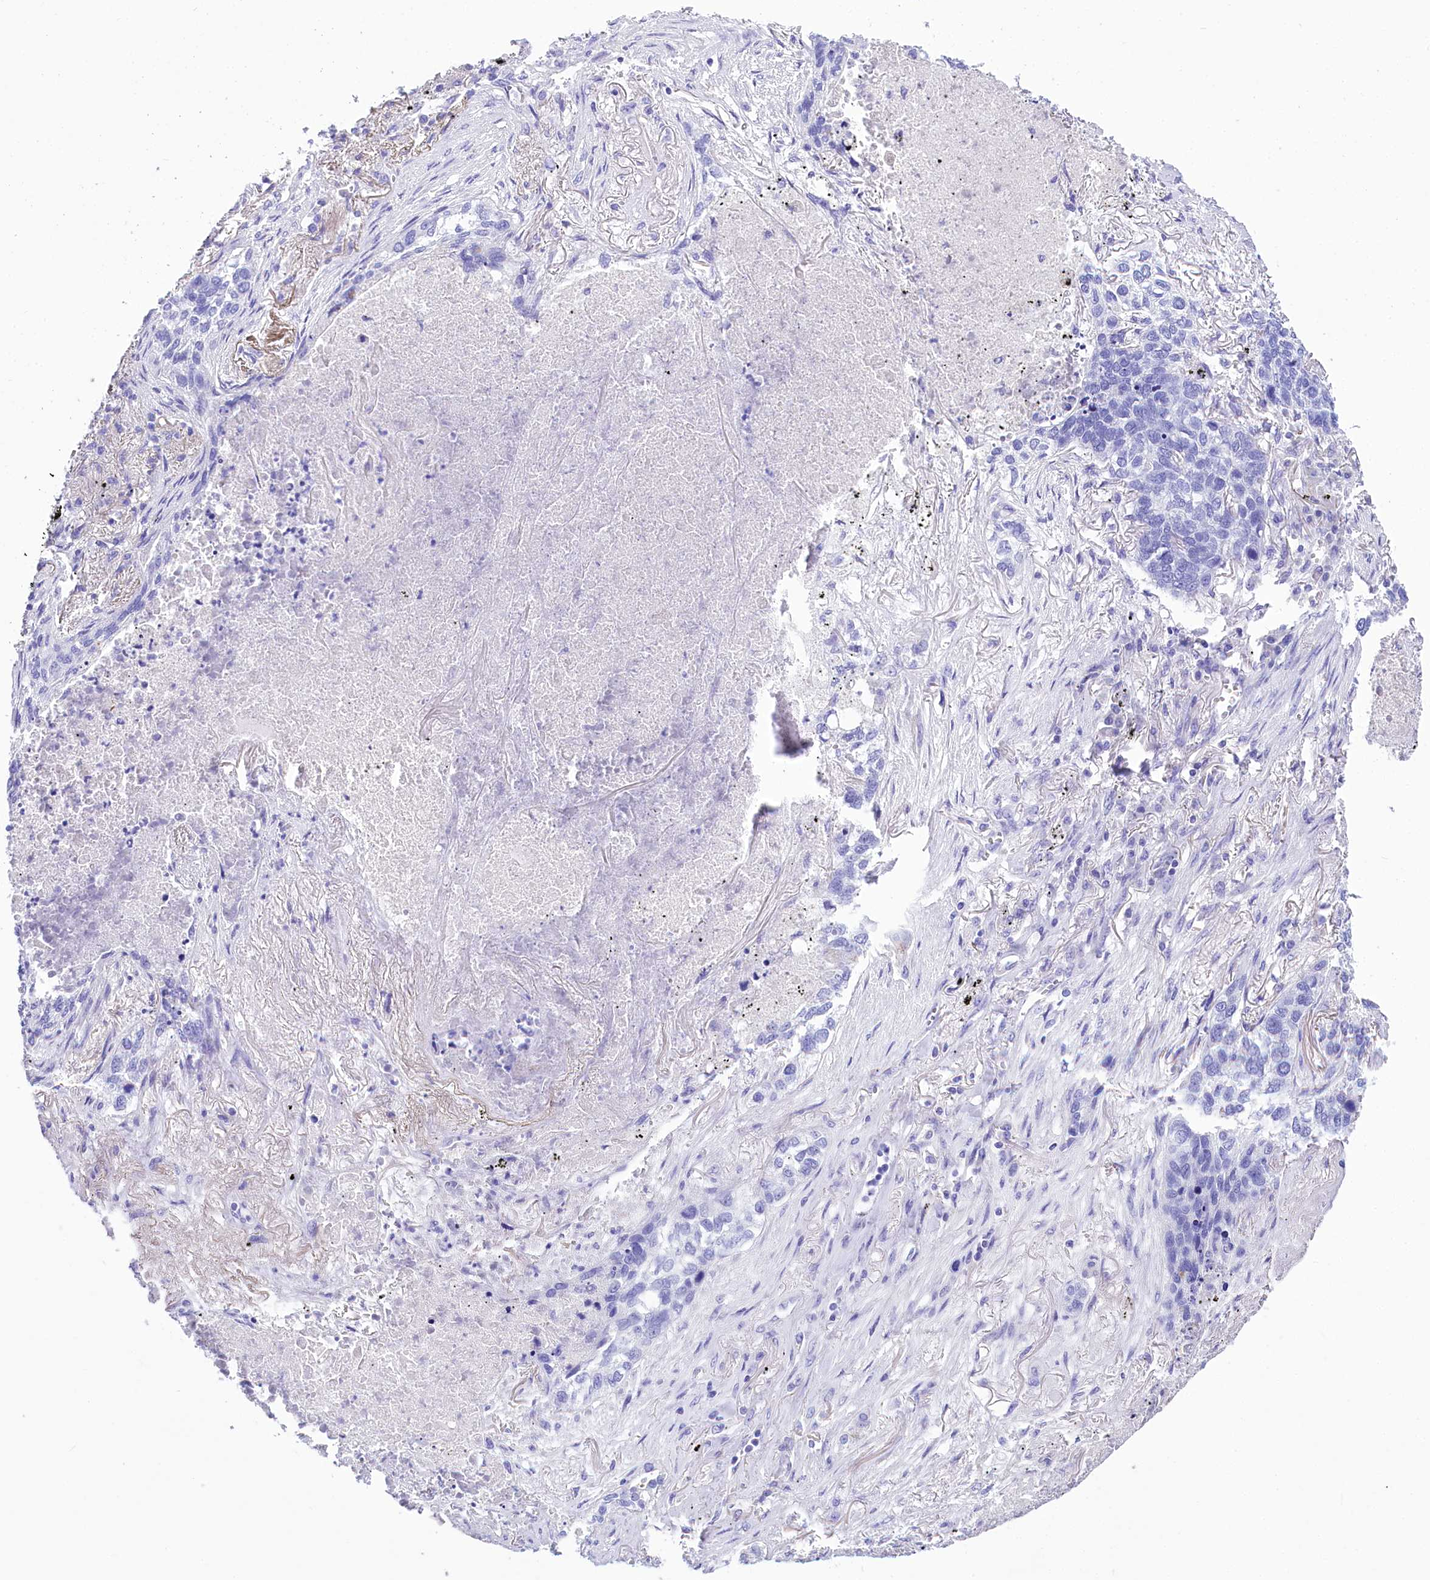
{"staining": {"intensity": "negative", "quantity": "none", "location": "none"}, "tissue": "lung cancer", "cell_type": "Tumor cells", "image_type": "cancer", "snomed": [{"axis": "morphology", "description": "Squamous cell carcinoma, NOS"}, {"axis": "topography", "description": "Lung"}], "caption": "Protein analysis of squamous cell carcinoma (lung) exhibits no significant positivity in tumor cells.", "gene": "TTC36", "patient": {"sex": "female", "age": 63}}